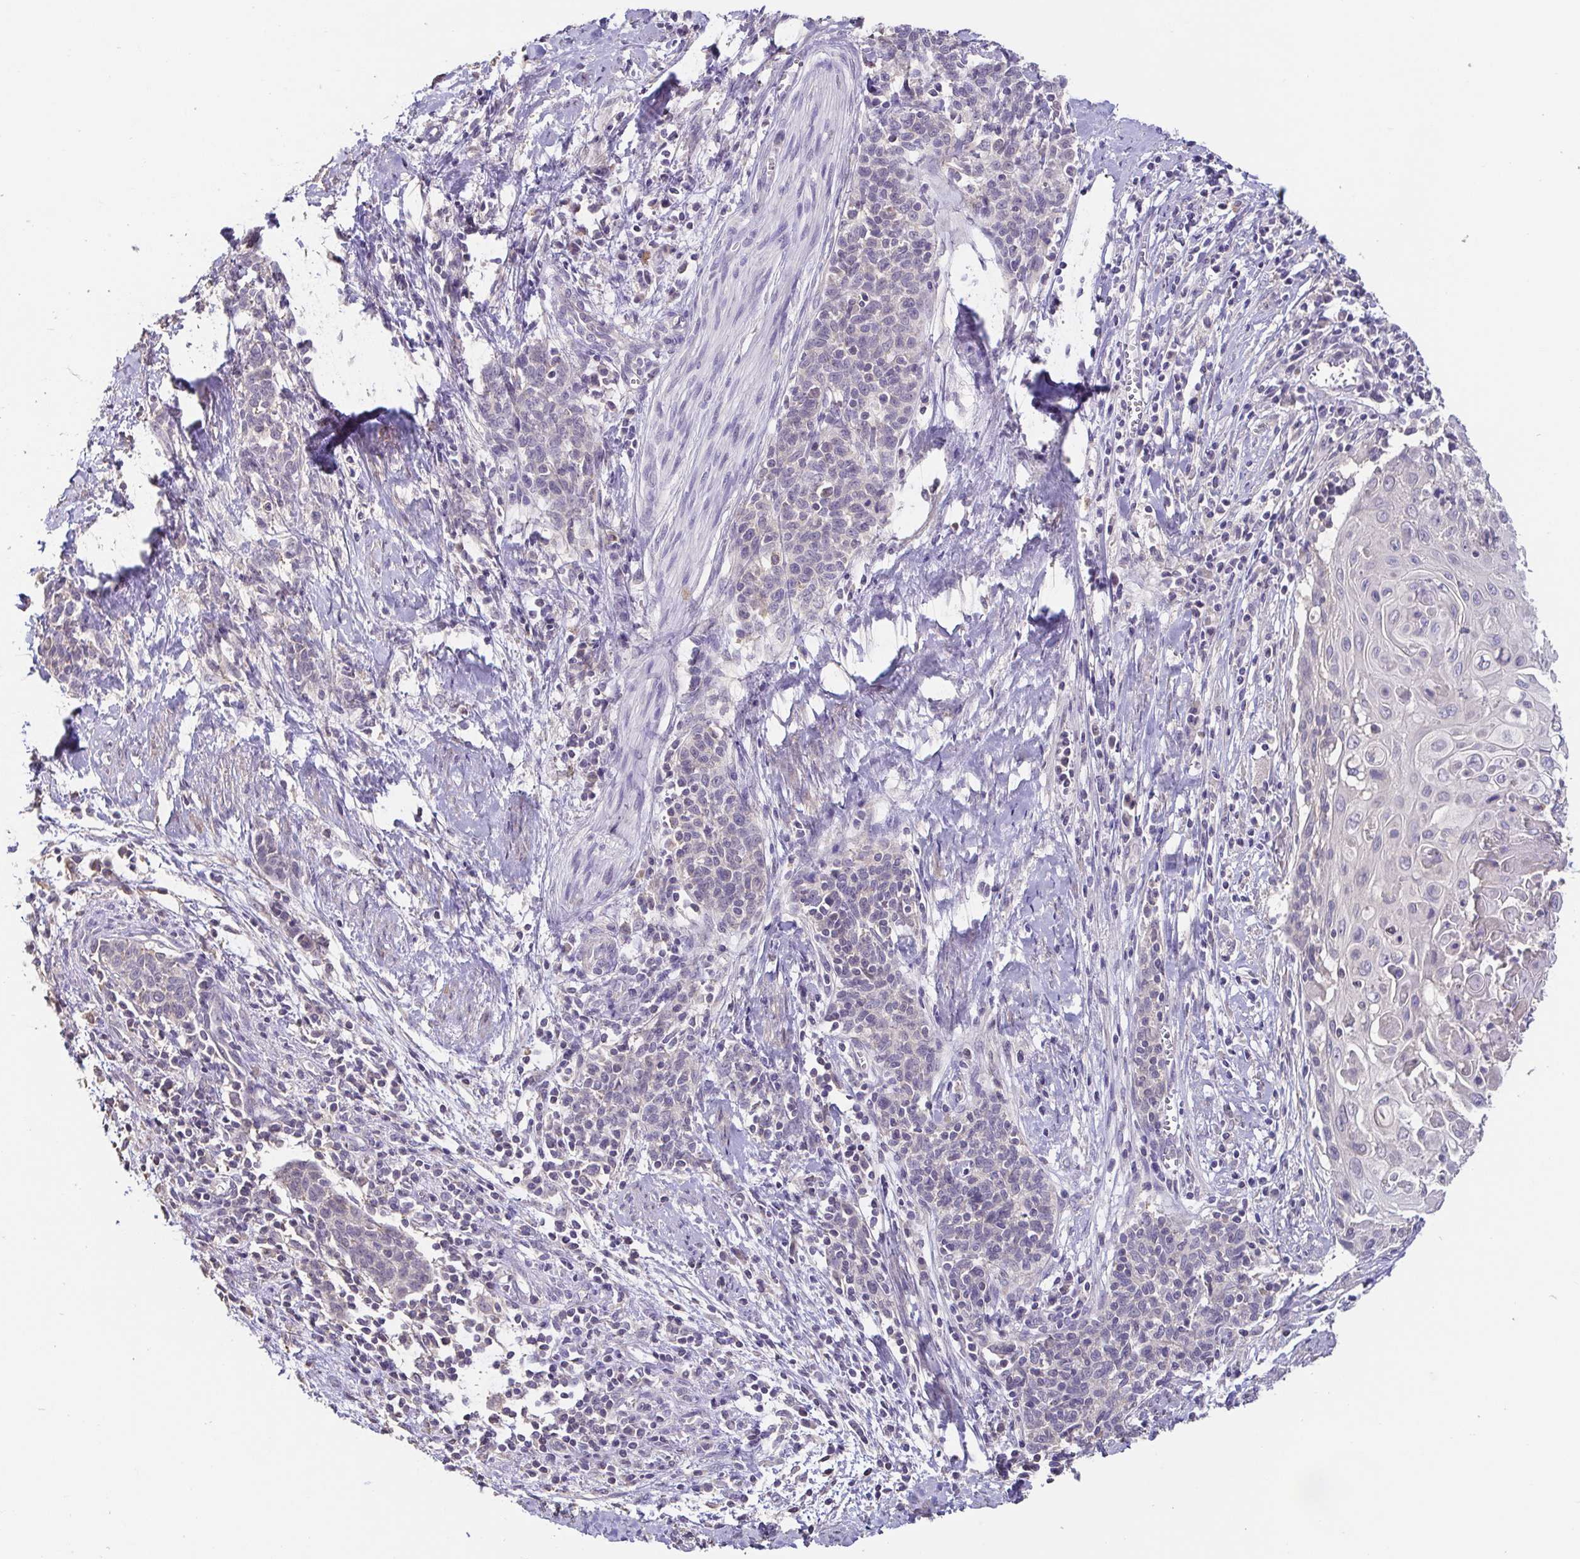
{"staining": {"intensity": "negative", "quantity": "none", "location": "none"}, "tissue": "cervical cancer", "cell_type": "Tumor cells", "image_type": "cancer", "snomed": [{"axis": "morphology", "description": "Squamous cell carcinoma, NOS"}, {"axis": "topography", "description": "Cervix"}], "caption": "Cervical cancer (squamous cell carcinoma) stained for a protein using IHC reveals no positivity tumor cells.", "gene": "ACTRT2", "patient": {"sex": "female", "age": 39}}